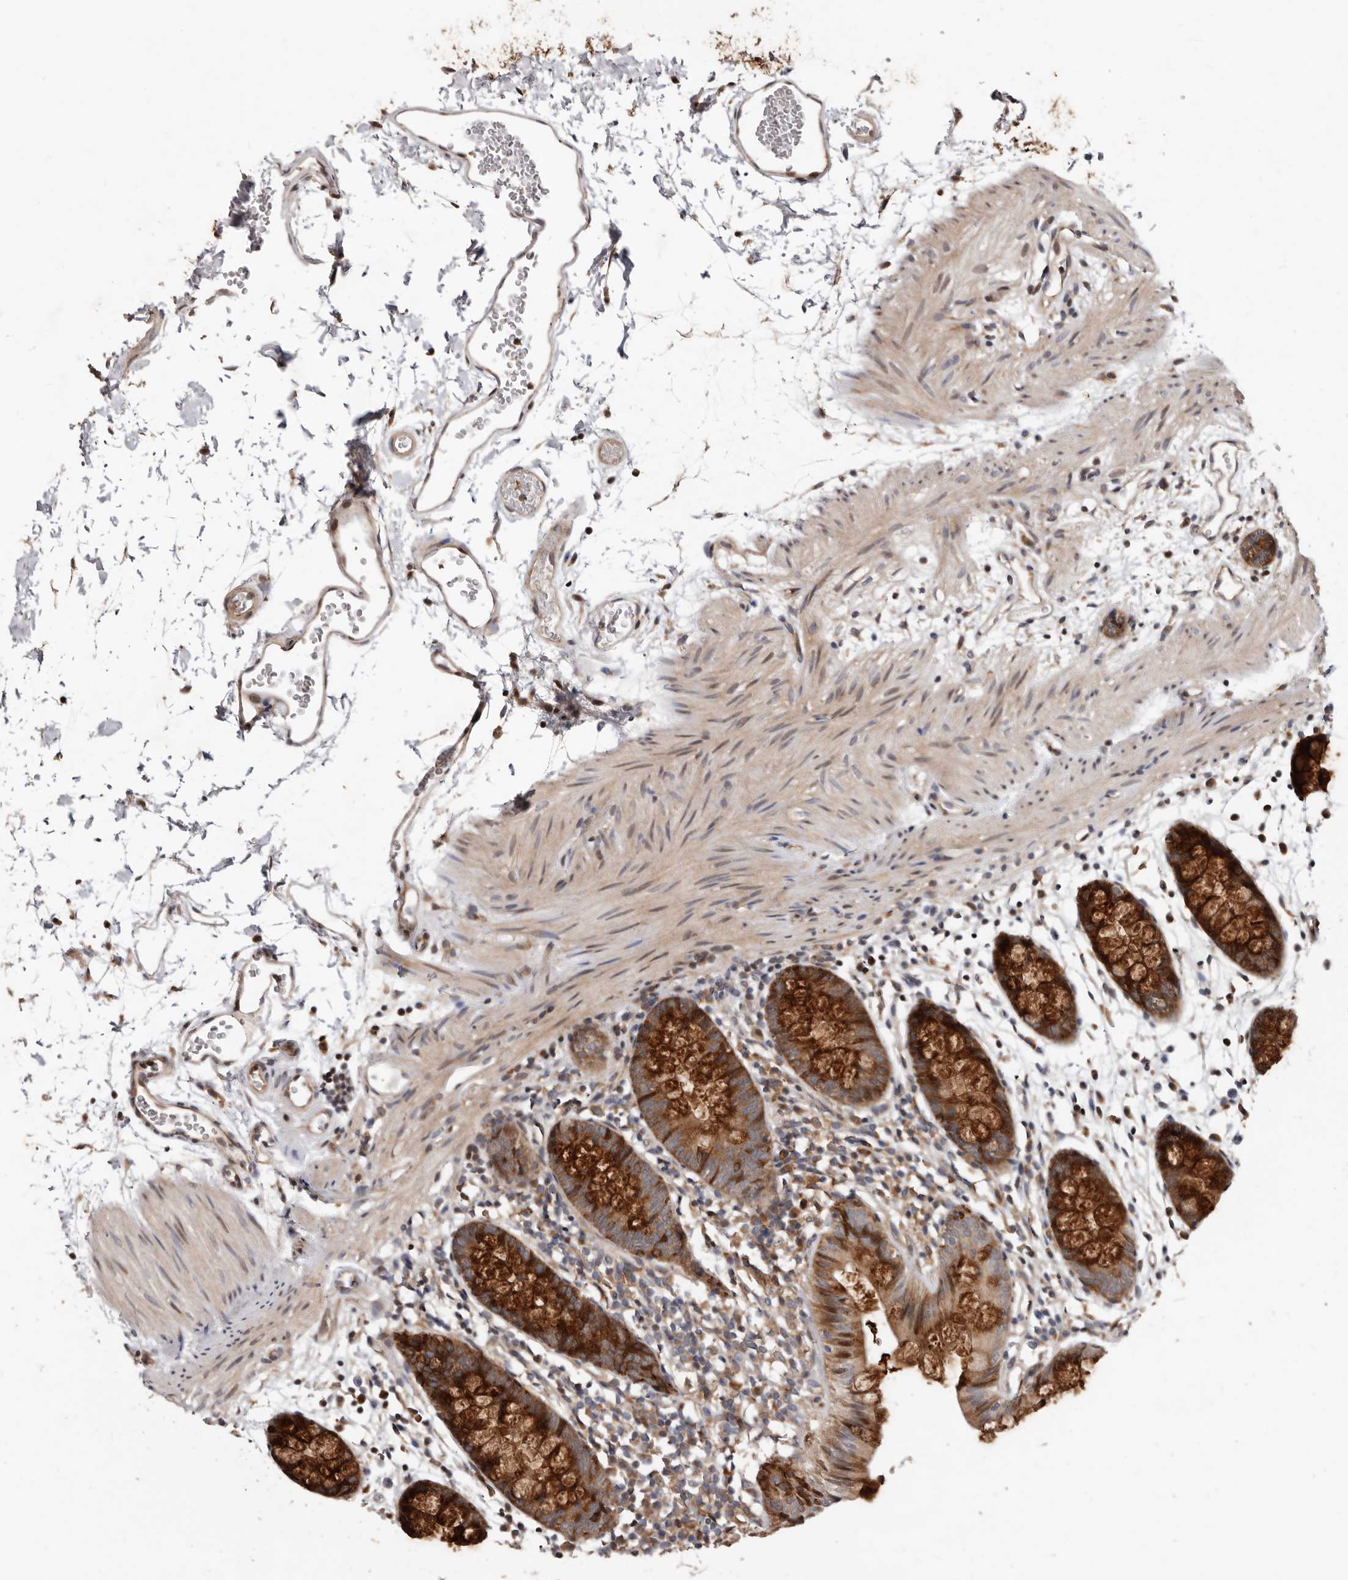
{"staining": {"intensity": "moderate", "quantity": "25%-75%", "location": "cytoplasmic/membranous"}, "tissue": "colon", "cell_type": "Endothelial cells", "image_type": "normal", "snomed": [{"axis": "morphology", "description": "Normal tissue, NOS"}, {"axis": "topography", "description": "Colon"}], "caption": "Protein expression analysis of benign colon reveals moderate cytoplasmic/membranous positivity in about 25%-75% of endothelial cells.", "gene": "WEE2", "patient": {"sex": "male", "age": 56}}